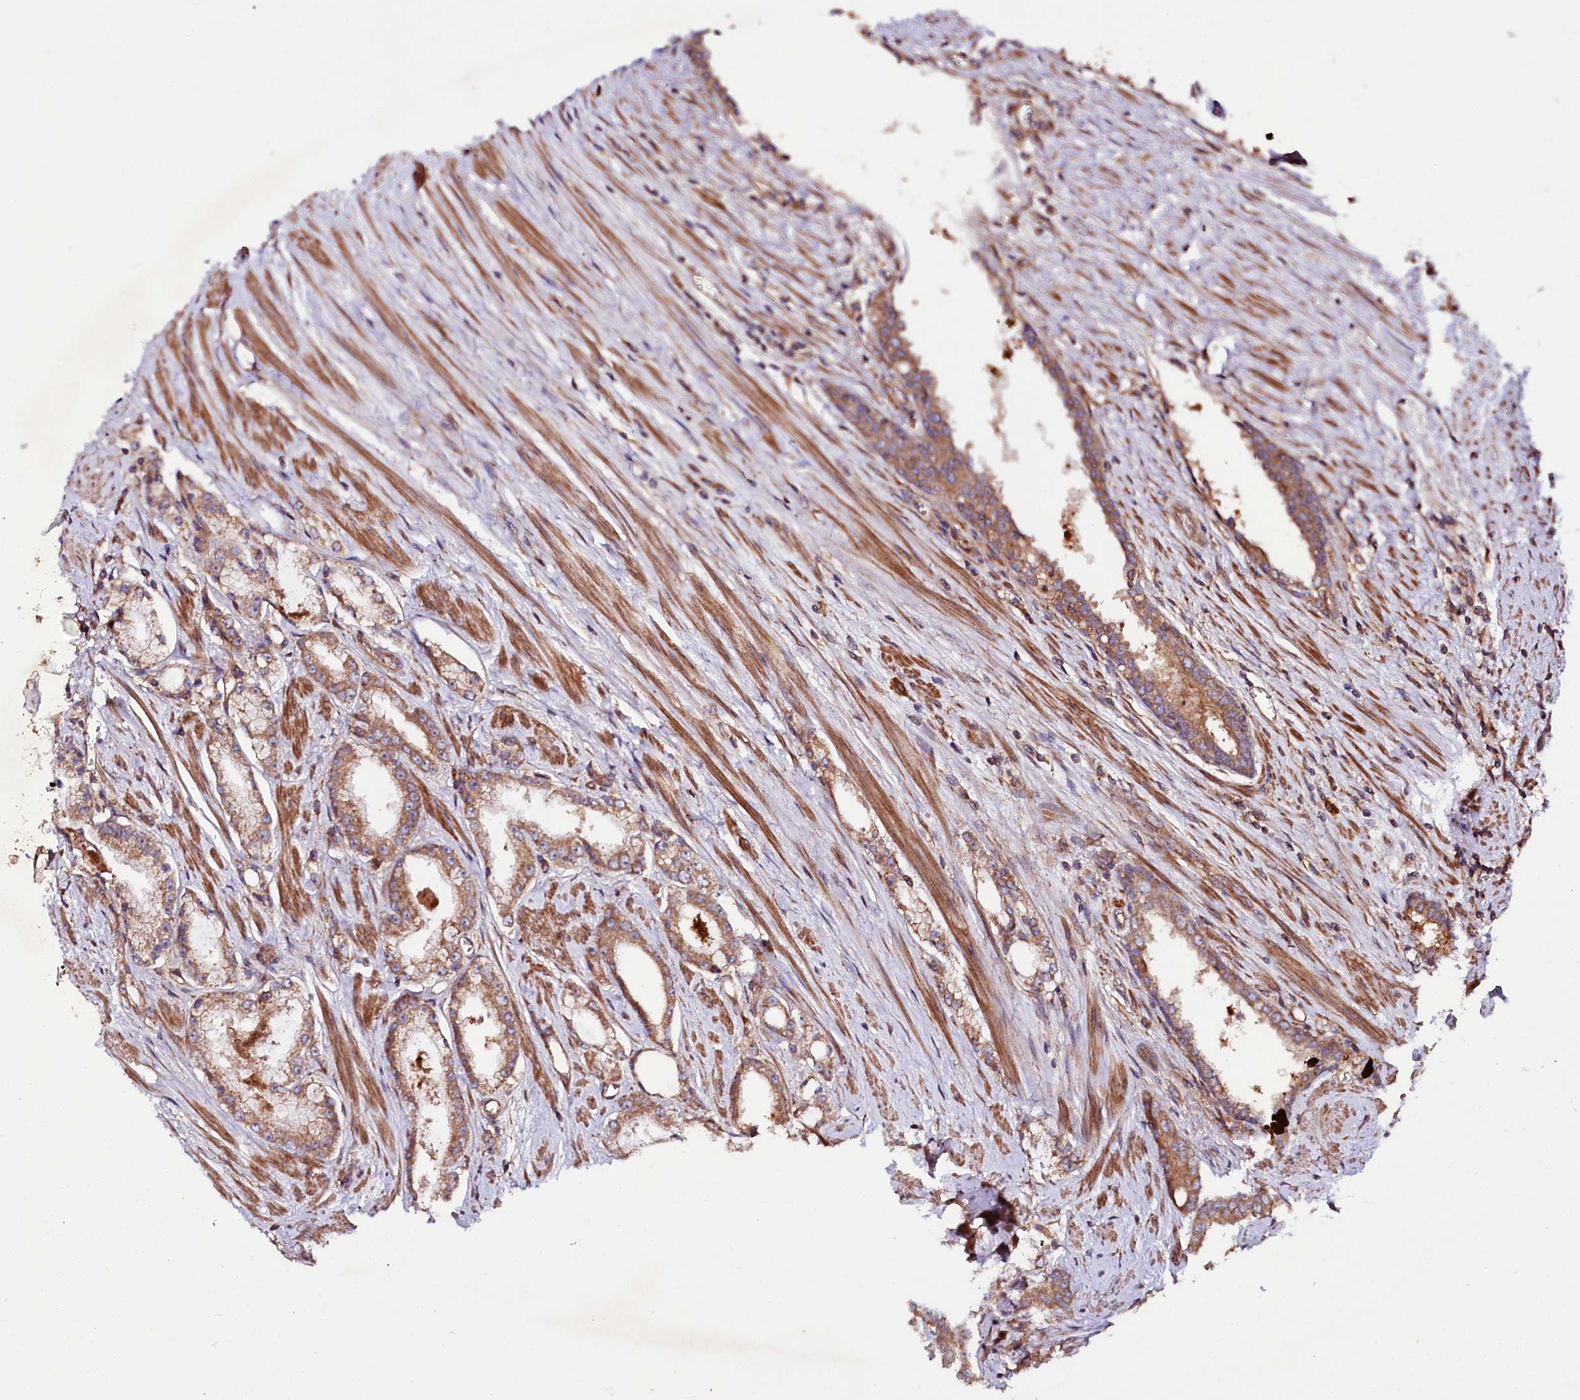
{"staining": {"intensity": "moderate", "quantity": ">75%", "location": "cytoplasmic/membranous"}, "tissue": "prostate cancer", "cell_type": "Tumor cells", "image_type": "cancer", "snomed": [{"axis": "morphology", "description": "Adenocarcinoma, Low grade"}, {"axis": "topography", "description": "Prostate and seminal vesicle, NOS"}], "caption": "Prostate cancer (low-grade adenocarcinoma) stained with DAB (3,3'-diaminobenzidine) immunohistochemistry demonstrates medium levels of moderate cytoplasmic/membranous staining in approximately >75% of tumor cells.", "gene": "CEP295", "patient": {"sex": "male", "age": 60}}